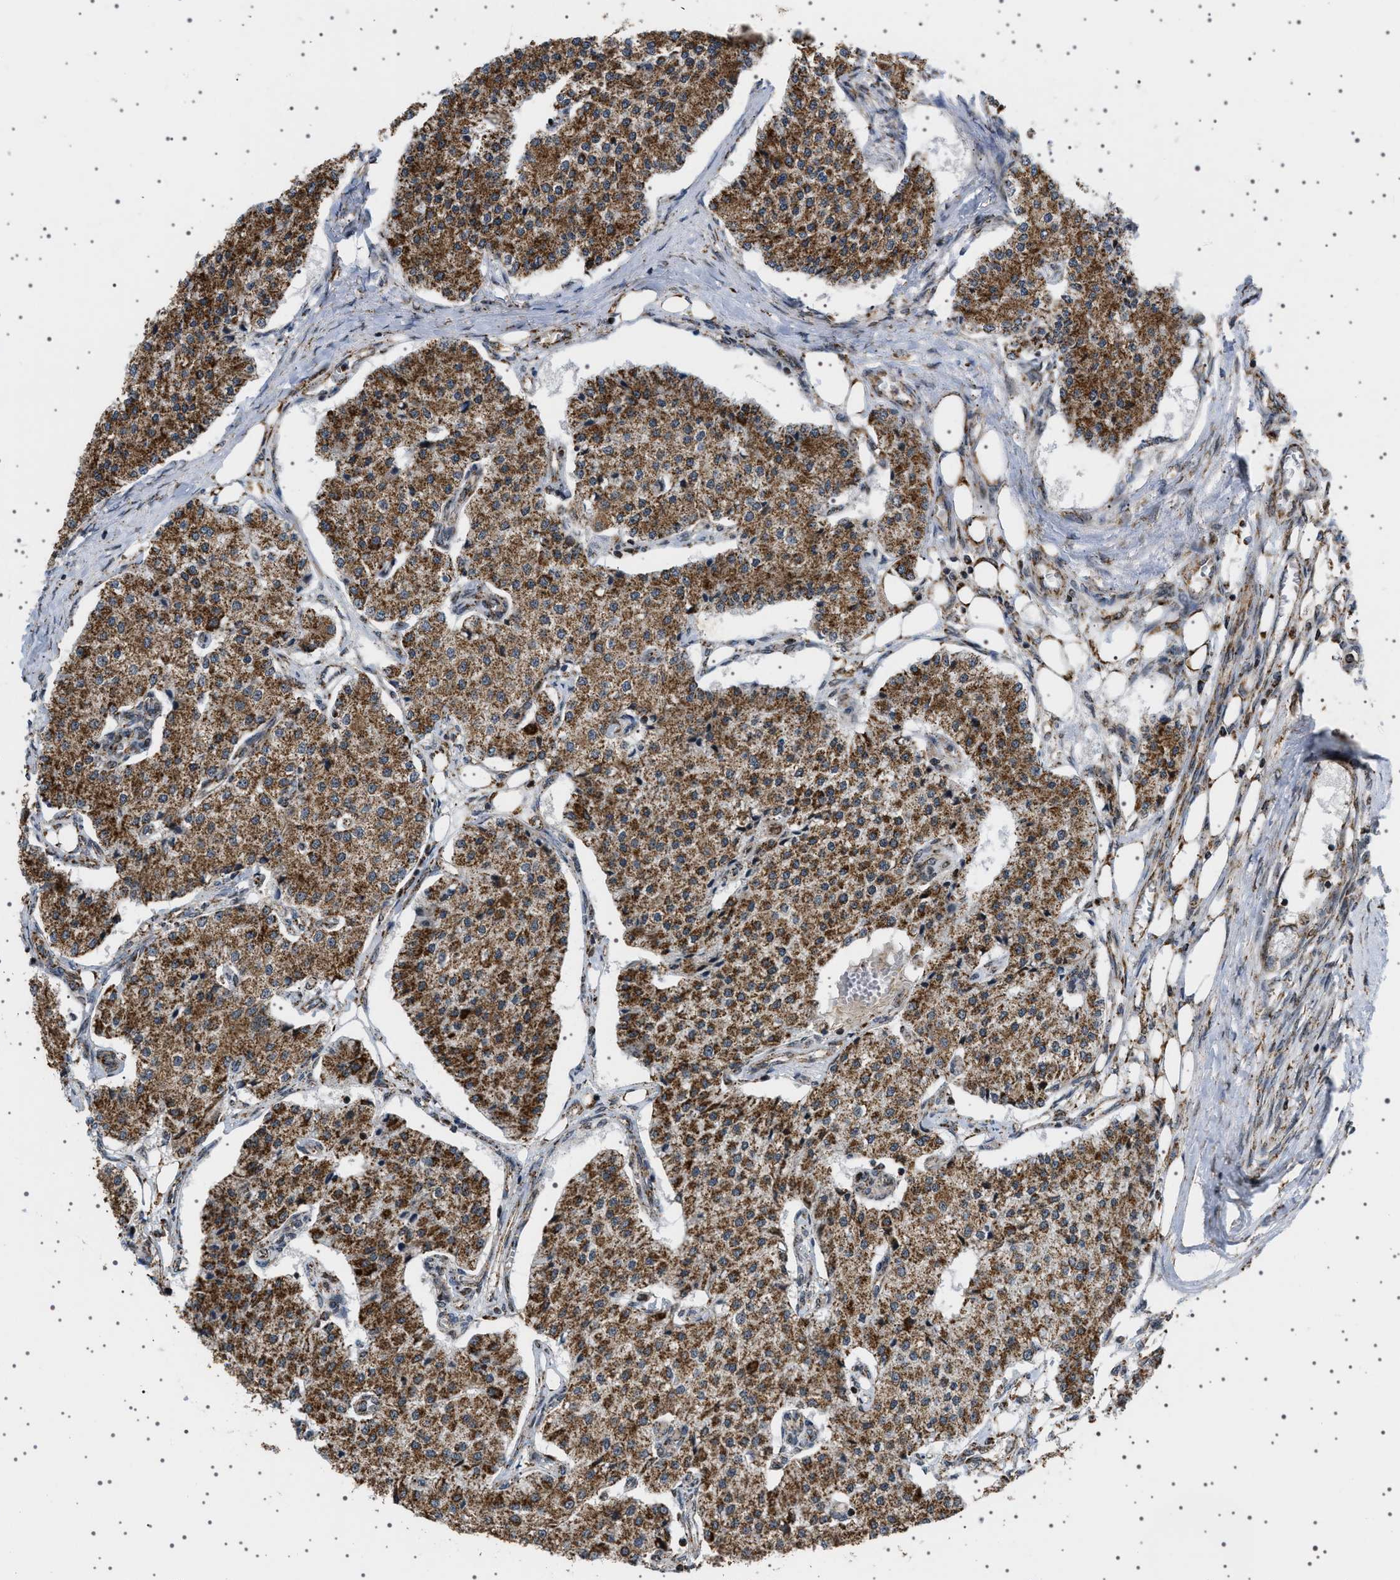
{"staining": {"intensity": "strong", "quantity": ">75%", "location": "cytoplasmic/membranous"}, "tissue": "carcinoid", "cell_type": "Tumor cells", "image_type": "cancer", "snomed": [{"axis": "morphology", "description": "Carcinoid, malignant, NOS"}, {"axis": "topography", "description": "Colon"}], "caption": "A brown stain labels strong cytoplasmic/membranous staining of a protein in human carcinoid tumor cells.", "gene": "MELK", "patient": {"sex": "female", "age": 52}}